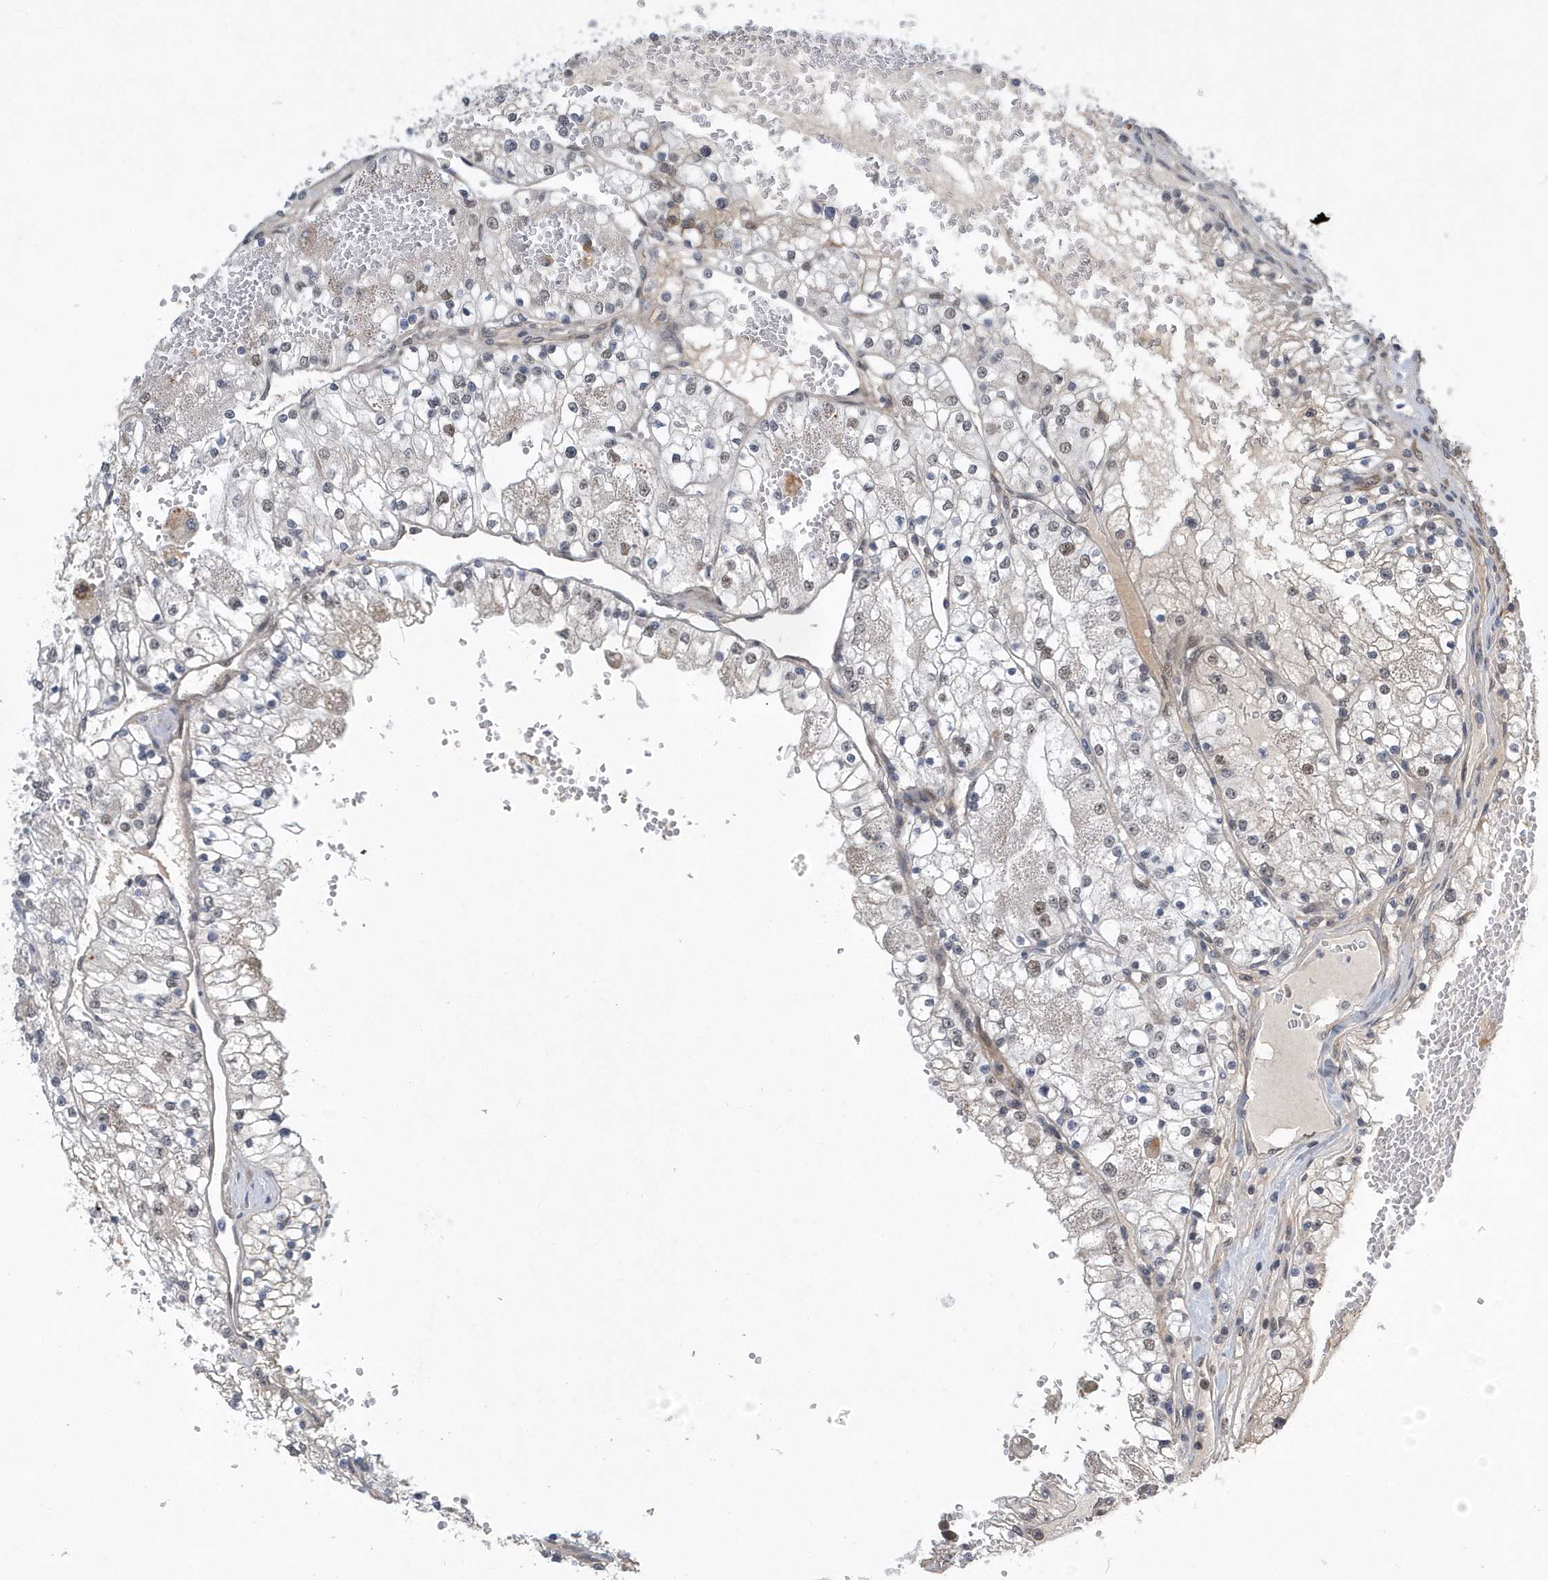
{"staining": {"intensity": "weak", "quantity": "<25%", "location": "nuclear"}, "tissue": "renal cancer", "cell_type": "Tumor cells", "image_type": "cancer", "snomed": [{"axis": "morphology", "description": "Normal tissue, NOS"}, {"axis": "morphology", "description": "Adenocarcinoma, NOS"}, {"axis": "topography", "description": "Kidney"}], "caption": "DAB (3,3'-diaminobenzidine) immunohistochemical staining of human adenocarcinoma (renal) shows no significant staining in tumor cells. Brightfield microscopy of immunohistochemistry stained with DAB (brown) and hematoxylin (blue), captured at high magnification.", "gene": "FAM217A", "patient": {"sex": "male", "age": 68}}